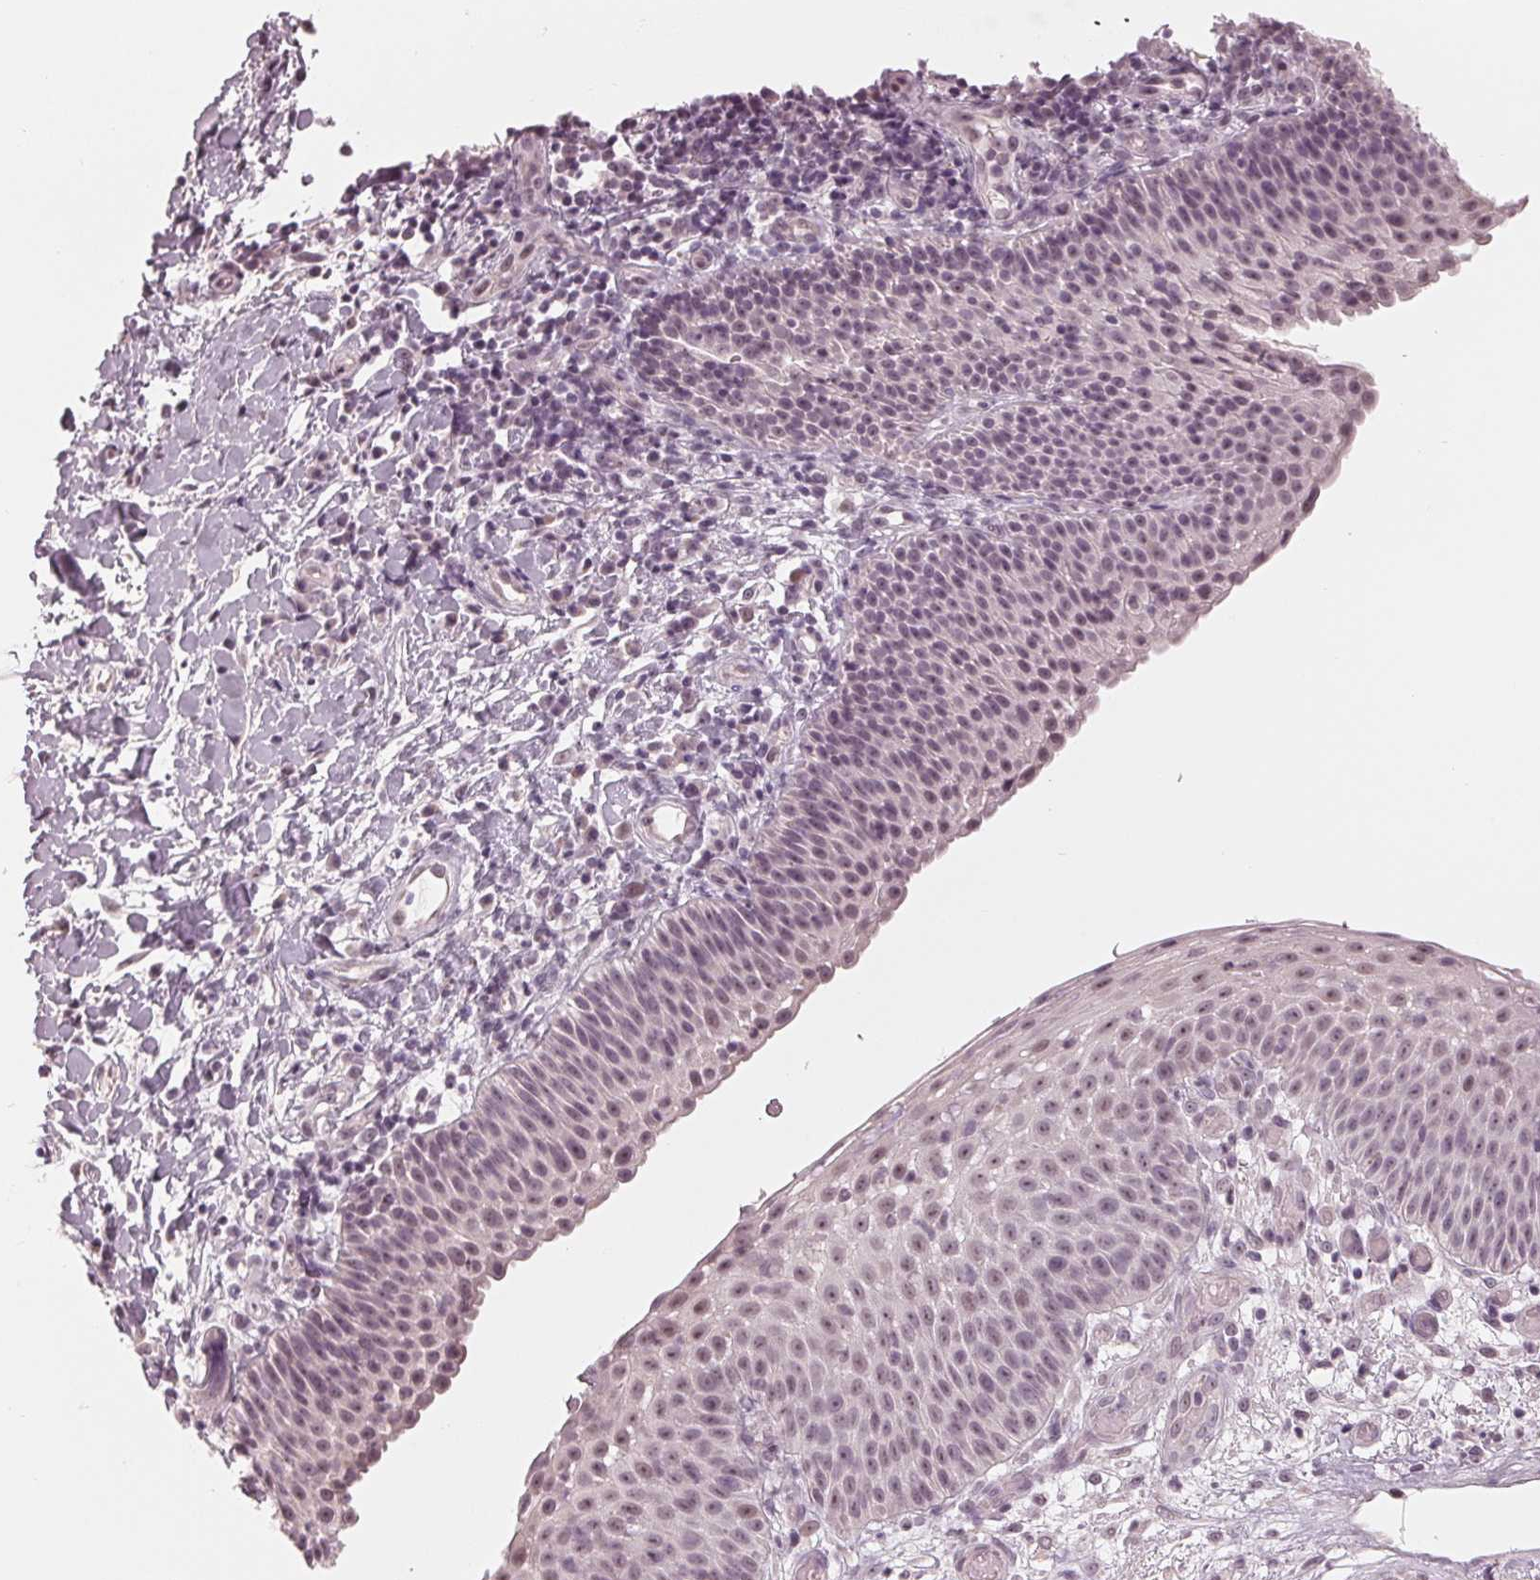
{"staining": {"intensity": "weak", "quantity": "25%-75%", "location": "nuclear"}, "tissue": "nasopharynx", "cell_type": "Respiratory epithelial cells", "image_type": "normal", "snomed": [{"axis": "morphology", "description": "Normal tissue, NOS"}, {"axis": "morphology", "description": "Inflammation, NOS"}, {"axis": "topography", "description": "Nasopharynx"}], "caption": "Immunohistochemical staining of normal nasopharynx shows 25%-75% levels of weak nuclear protein staining in about 25%-75% of respiratory epithelial cells.", "gene": "ADPRHL1", "patient": {"sex": "male", "age": 54}}